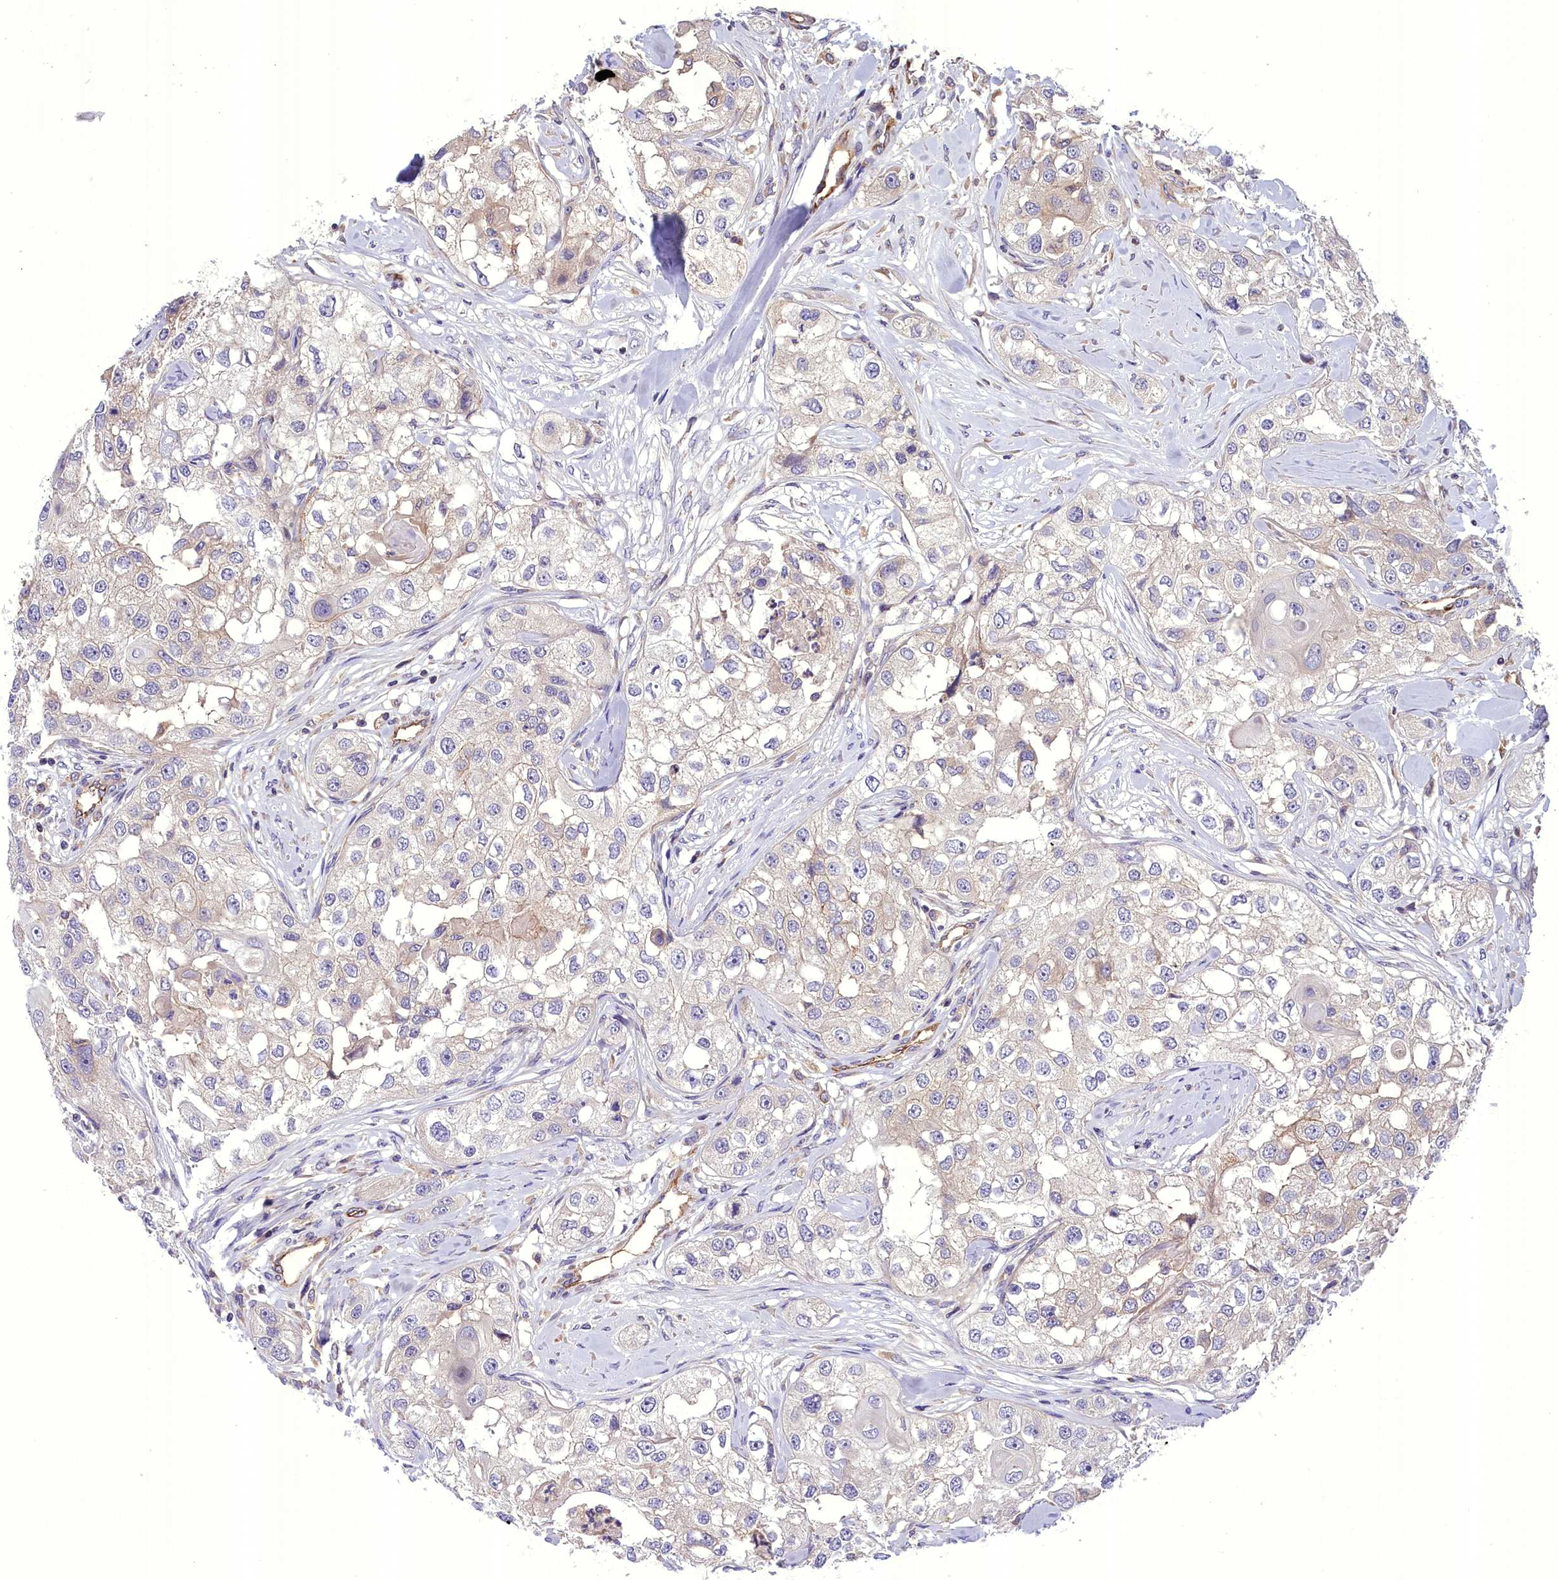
{"staining": {"intensity": "negative", "quantity": "none", "location": "none"}, "tissue": "head and neck cancer", "cell_type": "Tumor cells", "image_type": "cancer", "snomed": [{"axis": "morphology", "description": "Normal tissue, NOS"}, {"axis": "morphology", "description": "Squamous cell carcinoma, NOS"}, {"axis": "topography", "description": "Skeletal muscle"}, {"axis": "topography", "description": "Head-Neck"}], "caption": "Immunohistochemistry of head and neck cancer shows no staining in tumor cells.", "gene": "DNAJB9", "patient": {"sex": "male", "age": 51}}